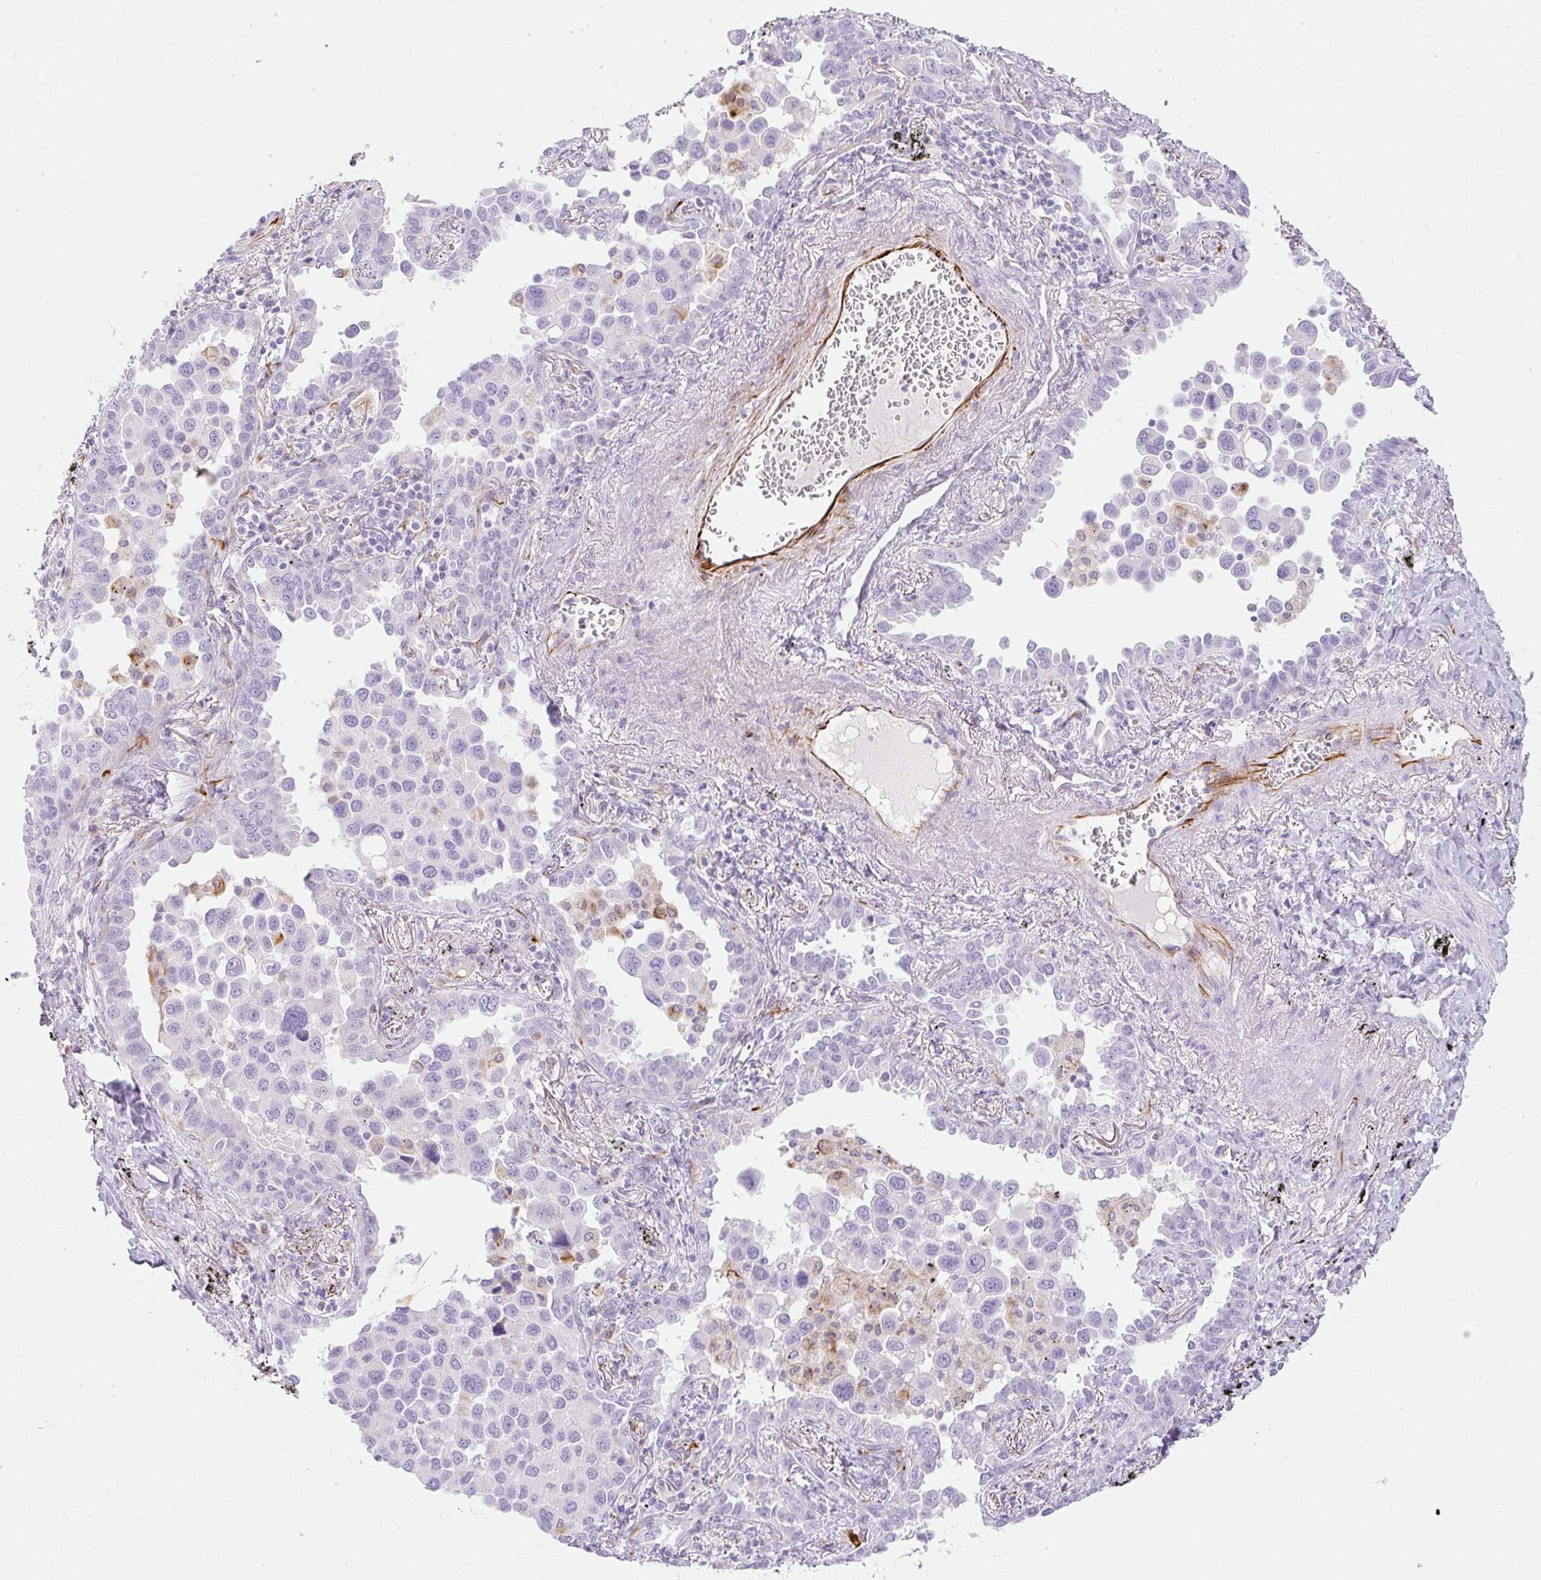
{"staining": {"intensity": "strong", "quantity": "<25%", "location": "cytoplasmic/membranous"}, "tissue": "lung cancer", "cell_type": "Tumor cells", "image_type": "cancer", "snomed": [{"axis": "morphology", "description": "Adenocarcinoma, NOS"}, {"axis": "topography", "description": "Lung"}], "caption": "Protein positivity by immunohistochemistry (IHC) demonstrates strong cytoplasmic/membranous expression in about <25% of tumor cells in lung cancer (adenocarcinoma). The protein of interest is stained brown, and the nuclei are stained in blue (DAB (3,3'-diaminobenzidine) IHC with brightfield microscopy, high magnification).", "gene": "ZNF689", "patient": {"sex": "male", "age": 67}}